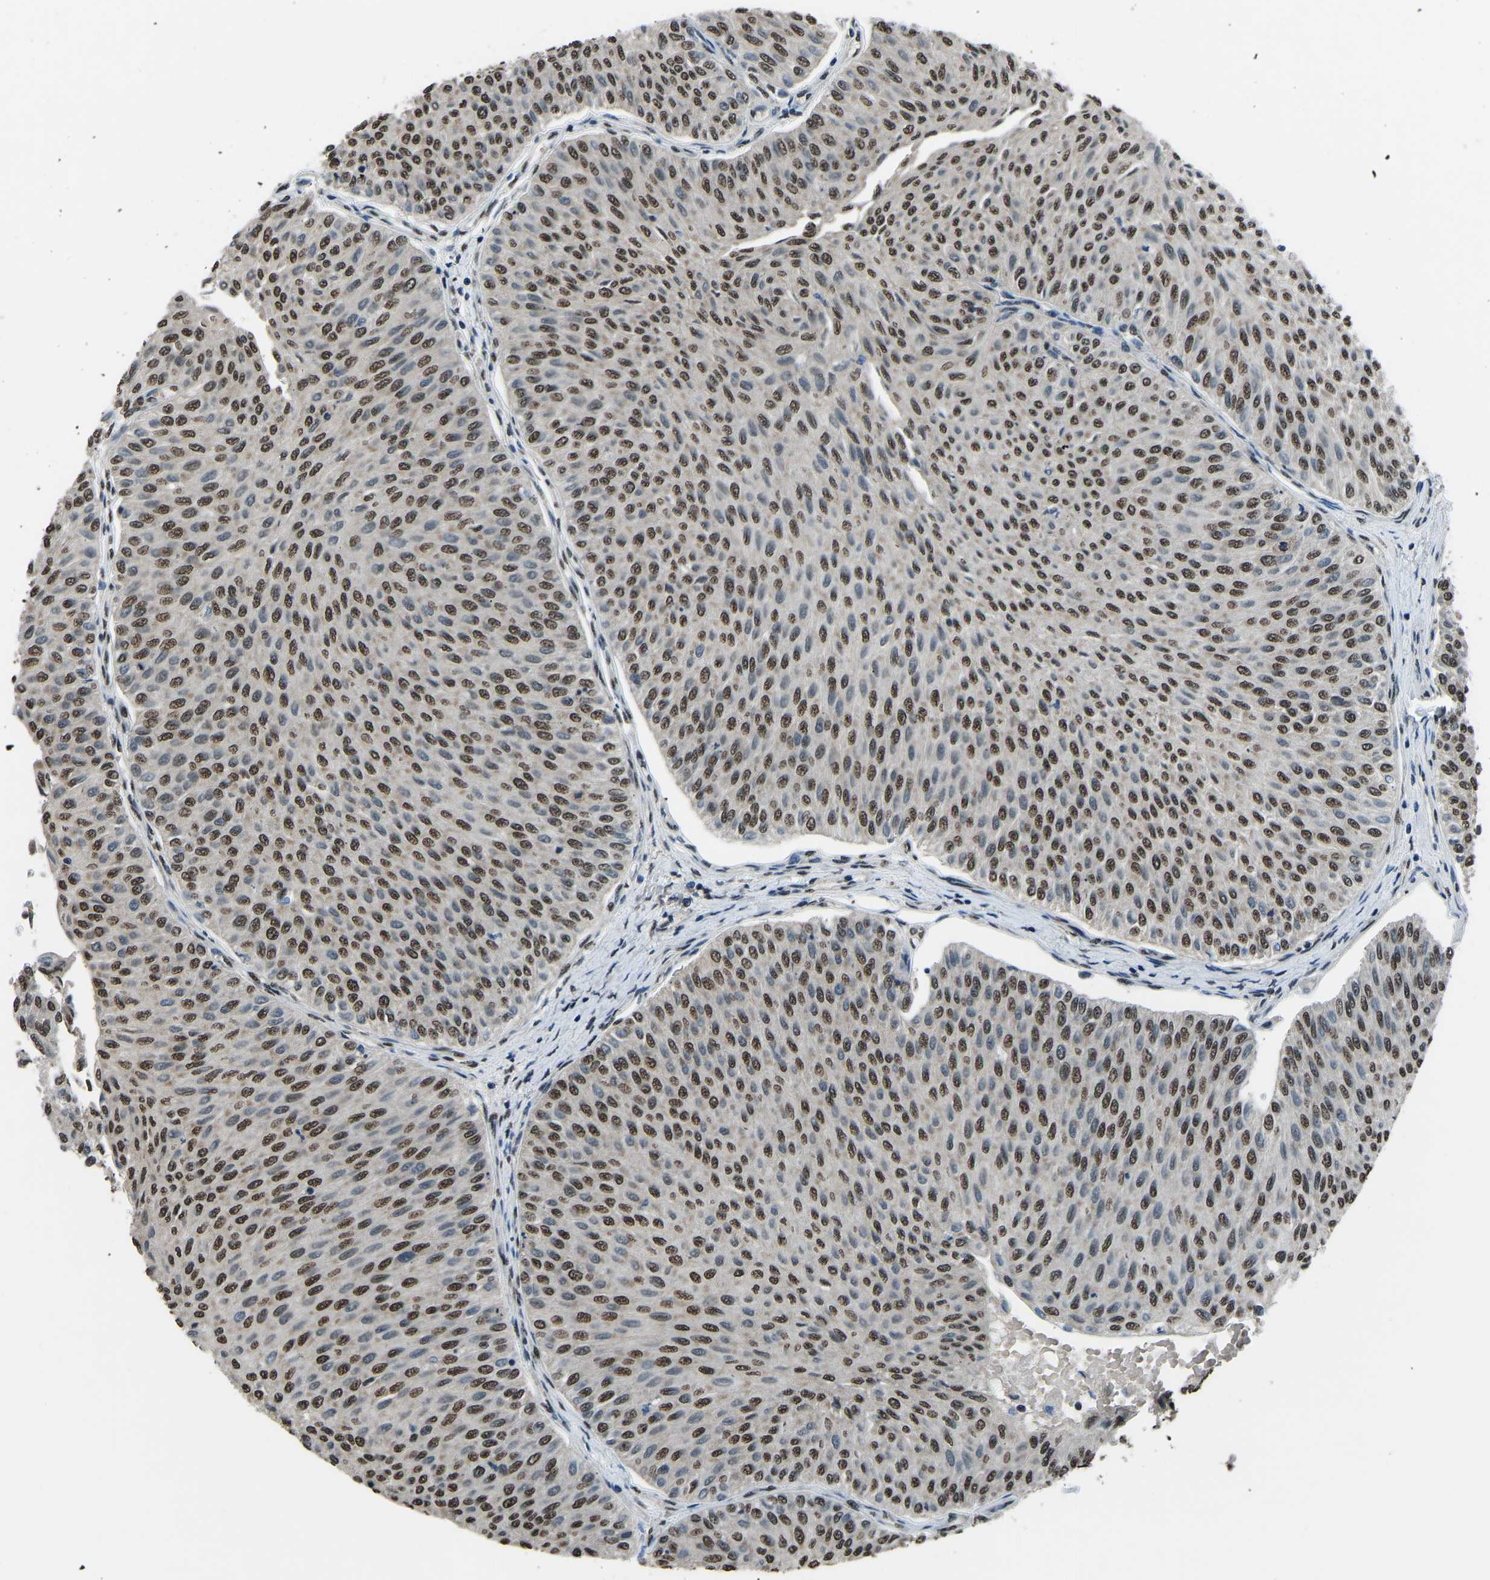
{"staining": {"intensity": "moderate", "quantity": ">75%", "location": "nuclear"}, "tissue": "urothelial cancer", "cell_type": "Tumor cells", "image_type": "cancer", "snomed": [{"axis": "morphology", "description": "Urothelial carcinoma, Low grade"}, {"axis": "topography", "description": "Urinary bladder"}], "caption": "Protein positivity by immunohistochemistry reveals moderate nuclear staining in approximately >75% of tumor cells in low-grade urothelial carcinoma. Using DAB (brown) and hematoxylin (blue) stains, captured at high magnification using brightfield microscopy.", "gene": "FOS", "patient": {"sex": "male", "age": 78}}